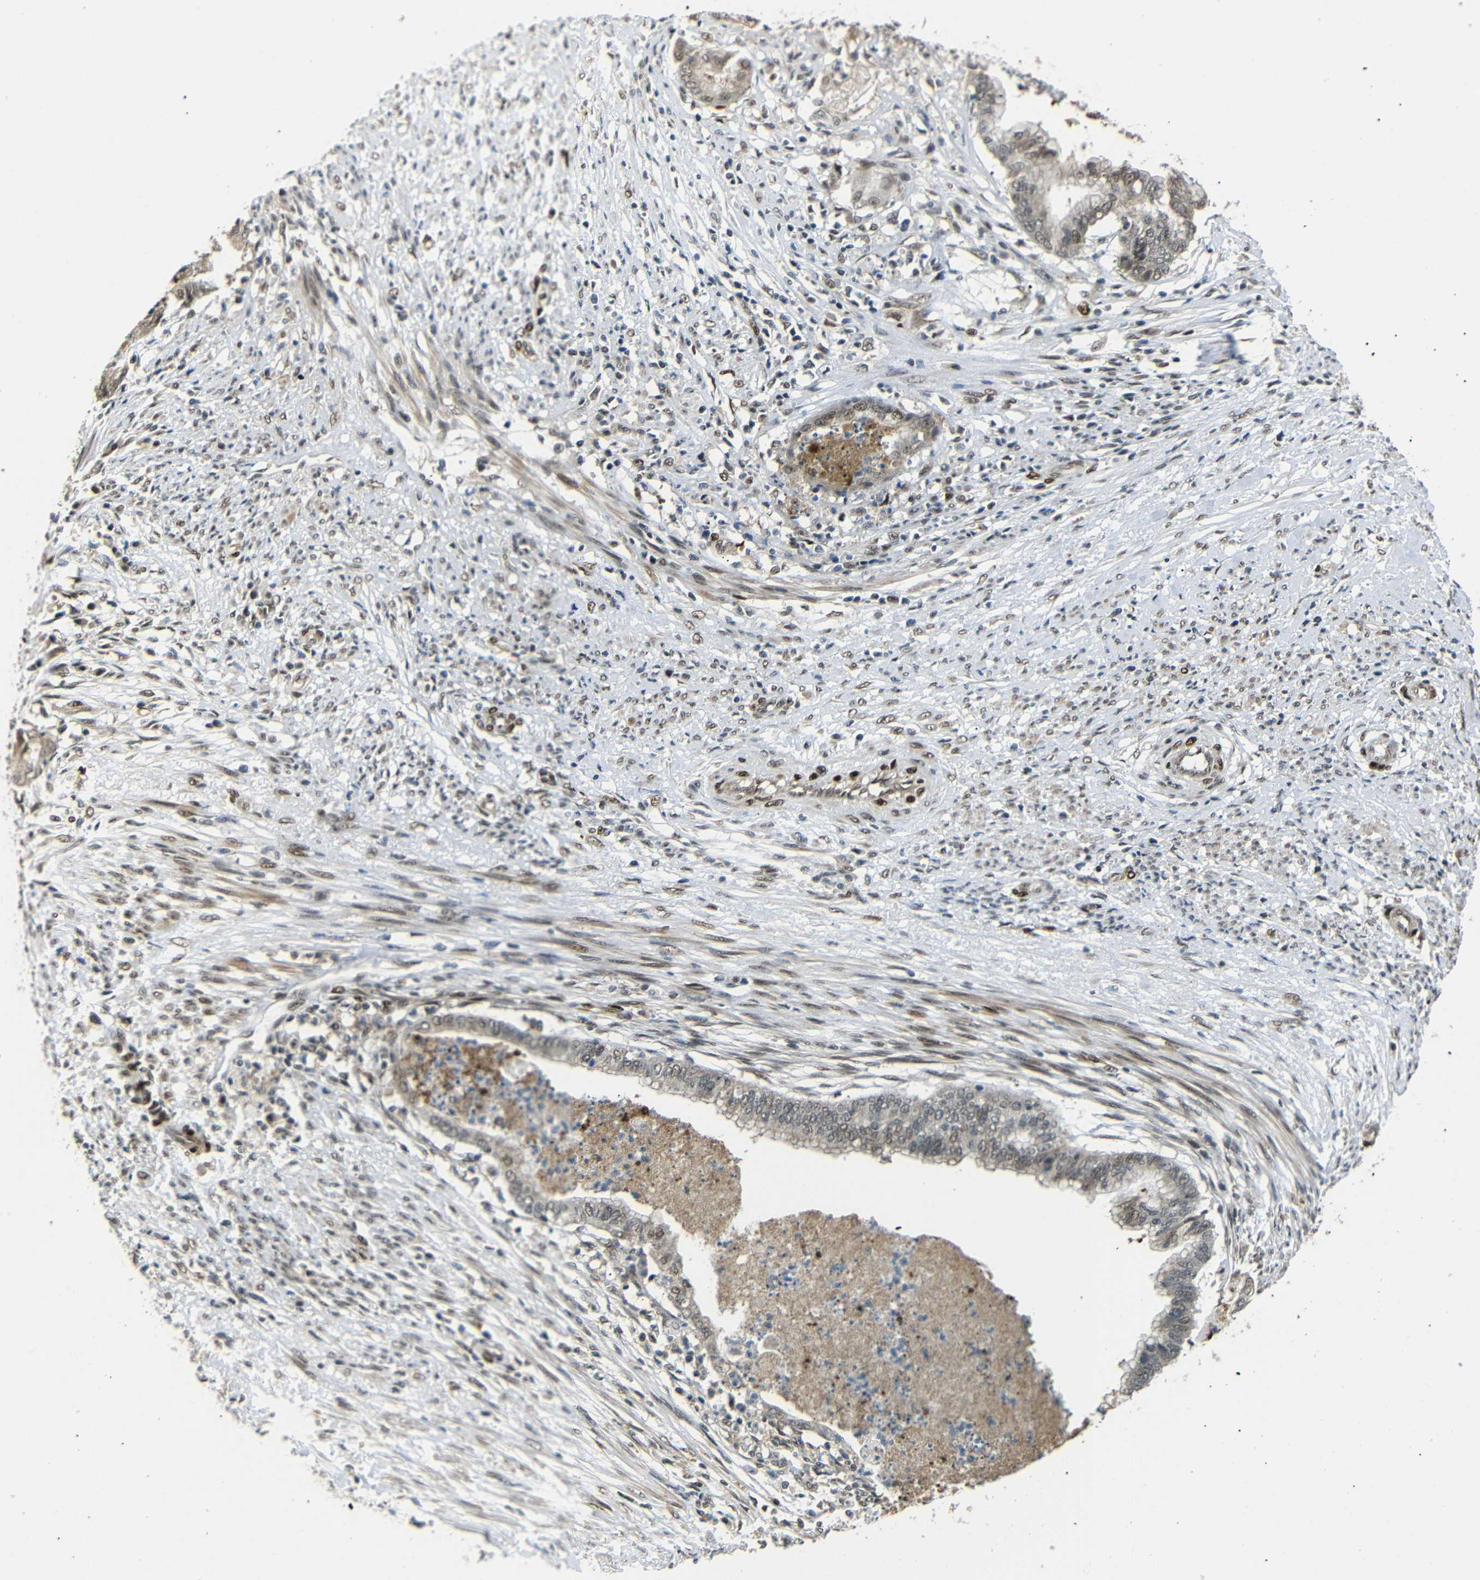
{"staining": {"intensity": "weak", "quantity": ">75%", "location": "cytoplasmic/membranous,nuclear"}, "tissue": "endometrial cancer", "cell_type": "Tumor cells", "image_type": "cancer", "snomed": [{"axis": "morphology", "description": "Necrosis, NOS"}, {"axis": "morphology", "description": "Adenocarcinoma, NOS"}, {"axis": "topography", "description": "Endometrium"}], "caption": "This micrograph shows adenocarcinoma (endometrial) stained with immunohistochemistry (IHC) to label a protein in brown. The cytoplasmic/membranous and nuclear of tumor cells show weak positivity for the protein. Nuclei are counter-stained blue.", "gene": "TBX2", "patient": {"sex": "female", "age": 79}}